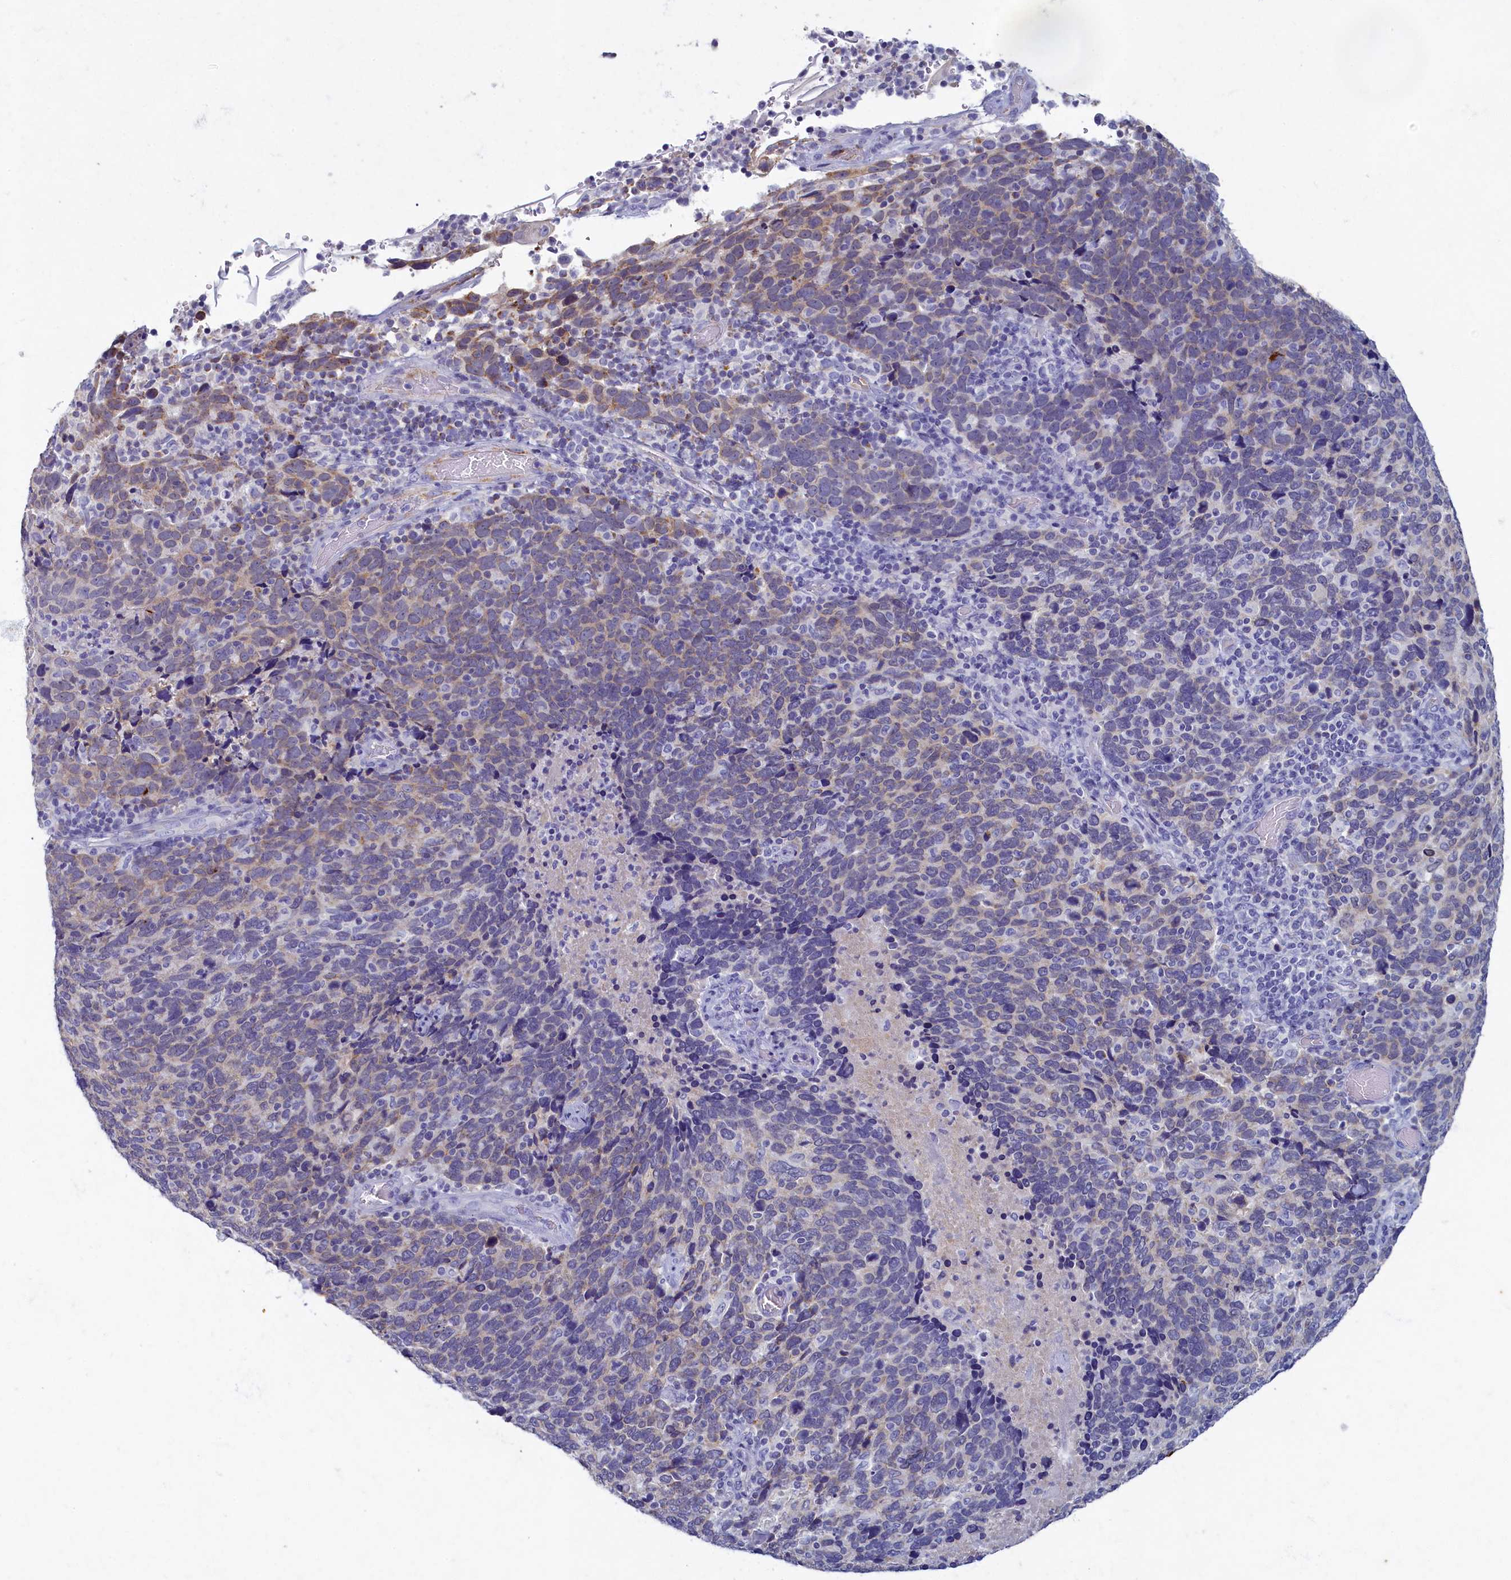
{"staining": {"intensity": "weak", "quantity": "<25%", "location": "cytoplasmic/membranous"}, "tissue": "cervical cancer", "cell_type": "Tumor cells", "image_type": "cancer", "snomed": [{"axis": "morphology", "description": "Squamous cell carcinoma, NOS"}, {"axis": "topography", "description": "Cervix"}], "caption": "The photomicrograph exhibits no significant positivity in tumor cells of squamous cell carcinoma (cervical).", "gene": "OCIAD2", "patient": {"sex": "female", "age": 41}}